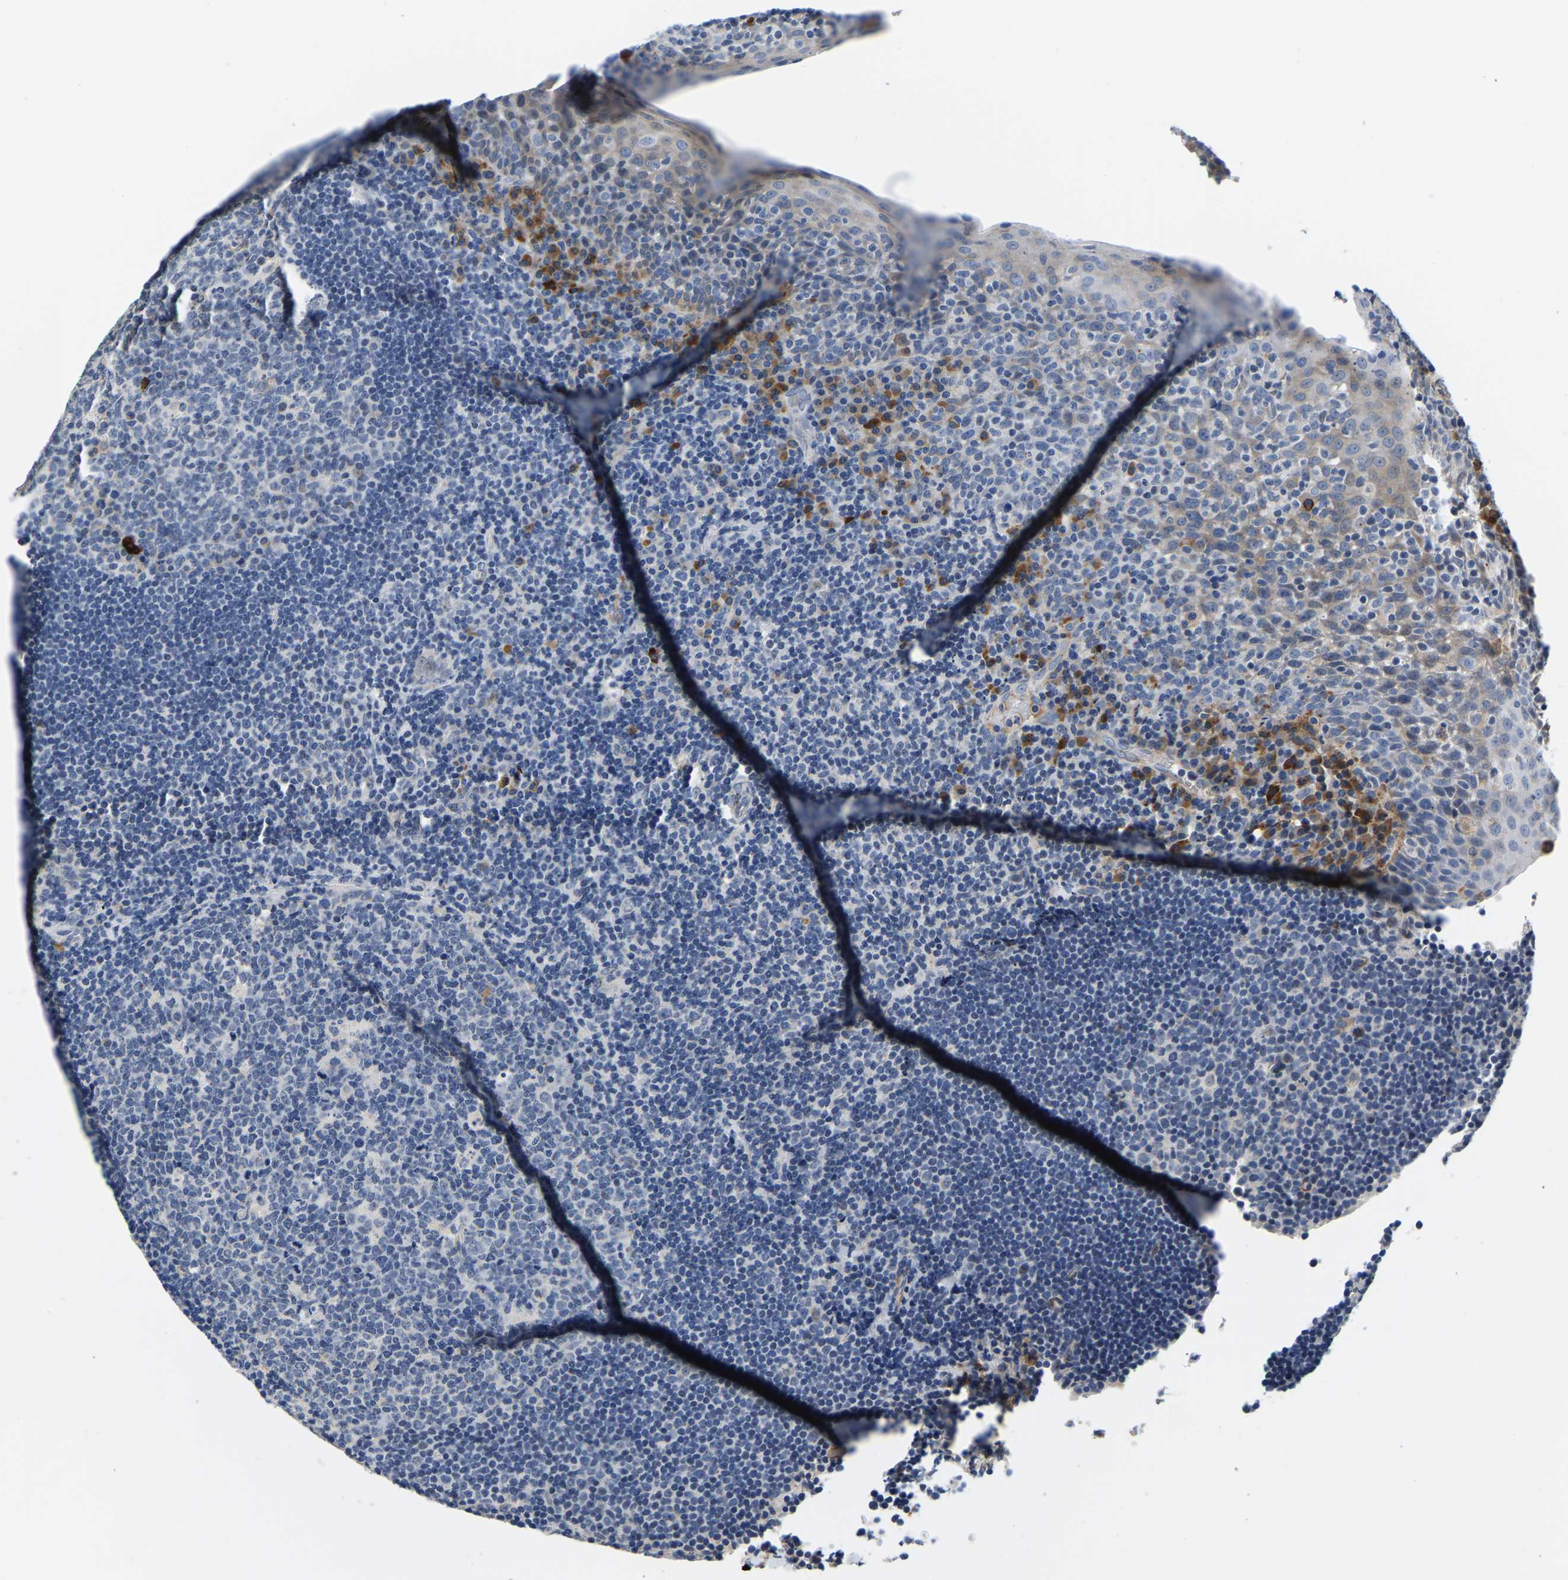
{"staining": {"intensity": "negative", "quantity": "none", "location": "none"}, "tissue": "tonsil", "cell_type": "Germinal center cells", "image_type": "normal", "snomed": [{"axis": "morphology", "description": "Normal tissue, NOS"}, {"axis": "topography", "description": "Tonsil"}], "caption": "Human tonsil stained for a protein using IHC reveals no staining in germinal center cells.", "gene": "LIAS", "patient": {"sex": "male", "age": 17}}